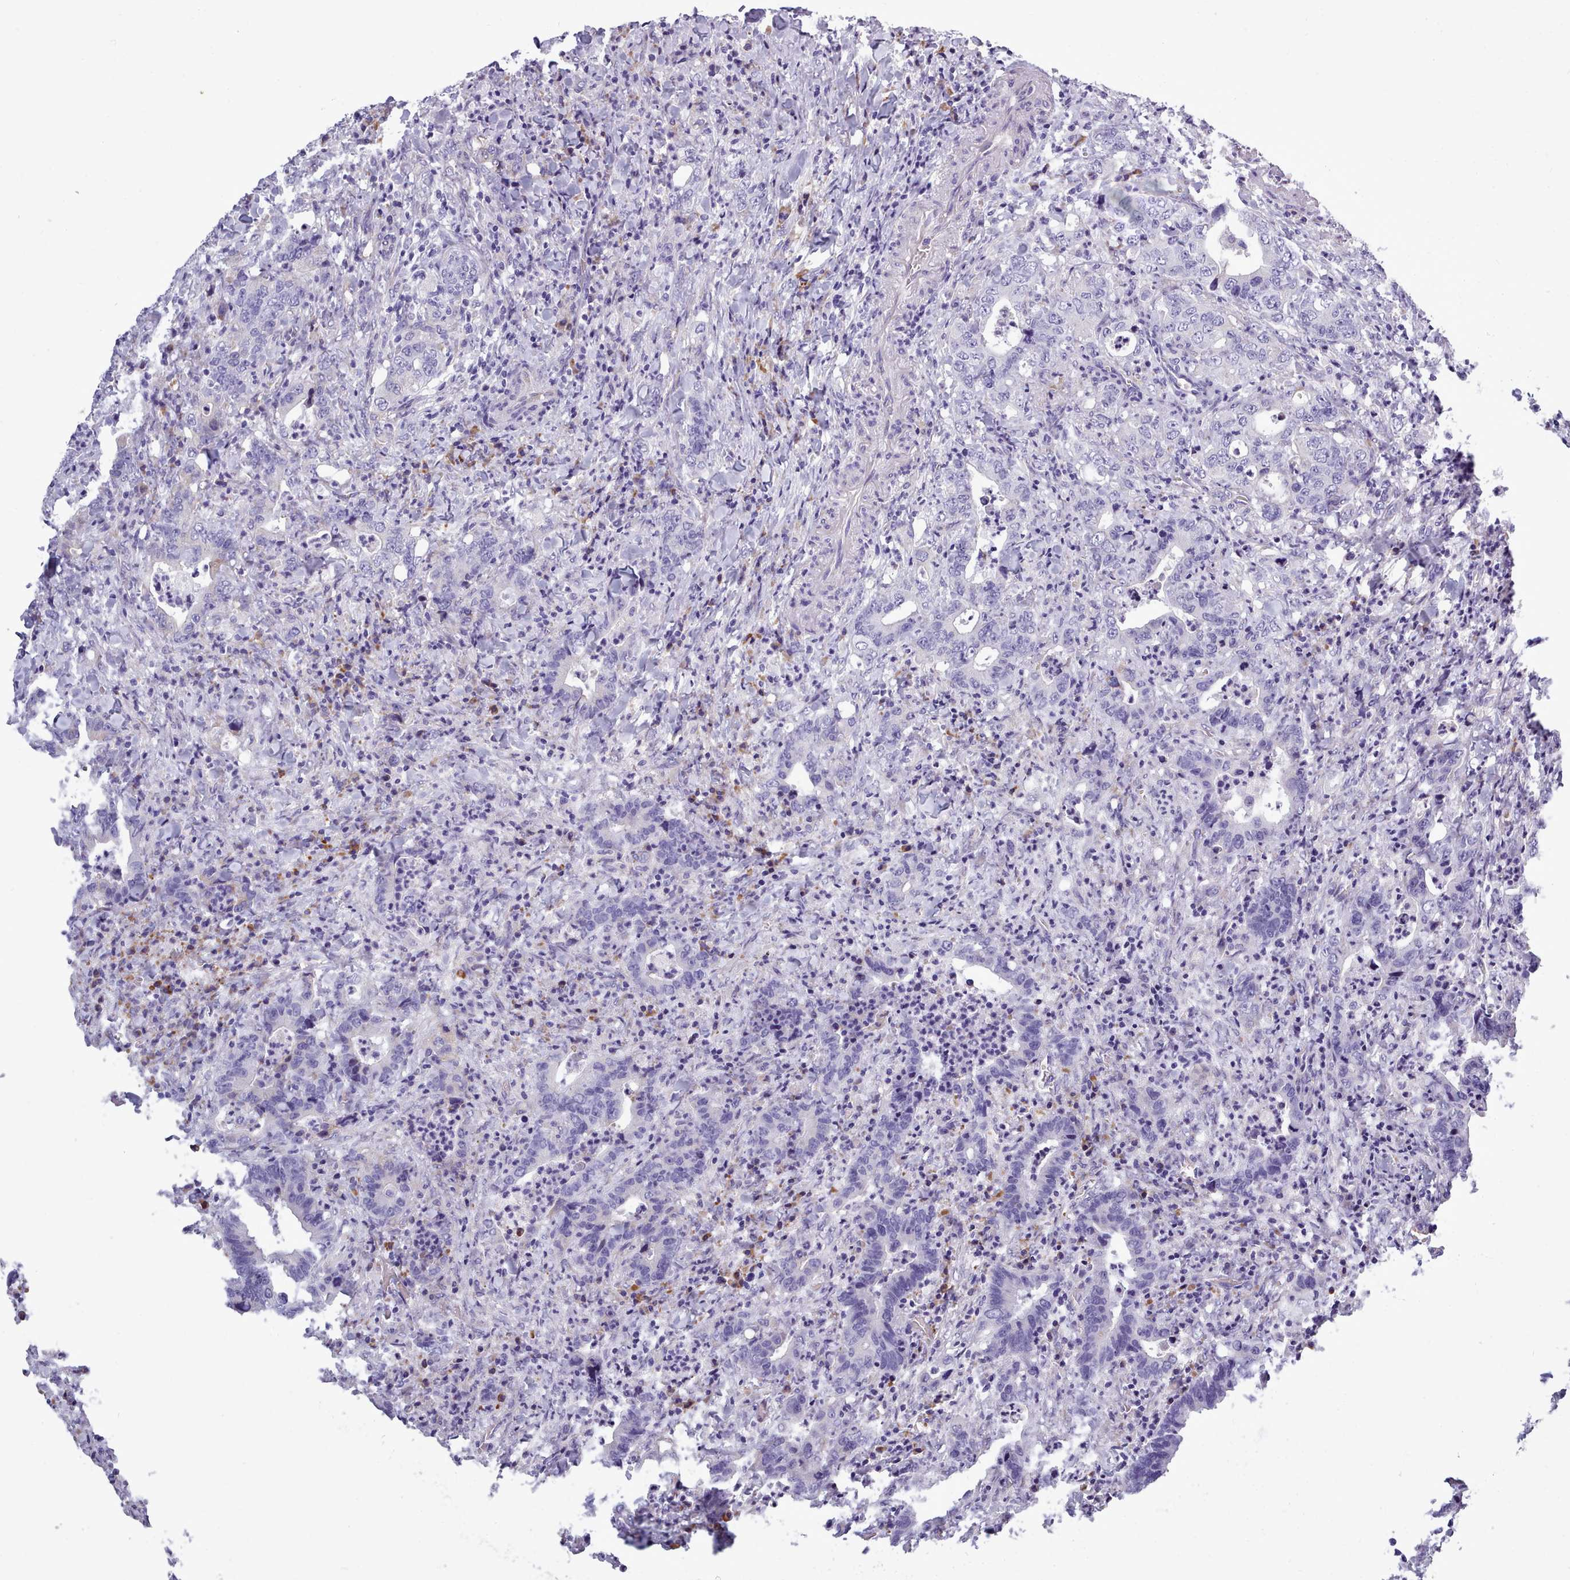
{"staining": {"intensity": "negative", "quantity": "none", "location": "none"}, "tissue": "colorectal cancer", "cell_type": "Tumor cells", "image_type": "cancer", "snomed": [{"axis": "morphology", "description": "Adenocarcinoma, NOS"}, {"axis": "topography", "description": "Colon"}], "caption": "This is a image of immunohistochemistry (IHC) staining of colorectal cancer, which shows no staining in tumor cells.", "gene": "XKR8", "patient": {"sex": "female", "age": 75}}